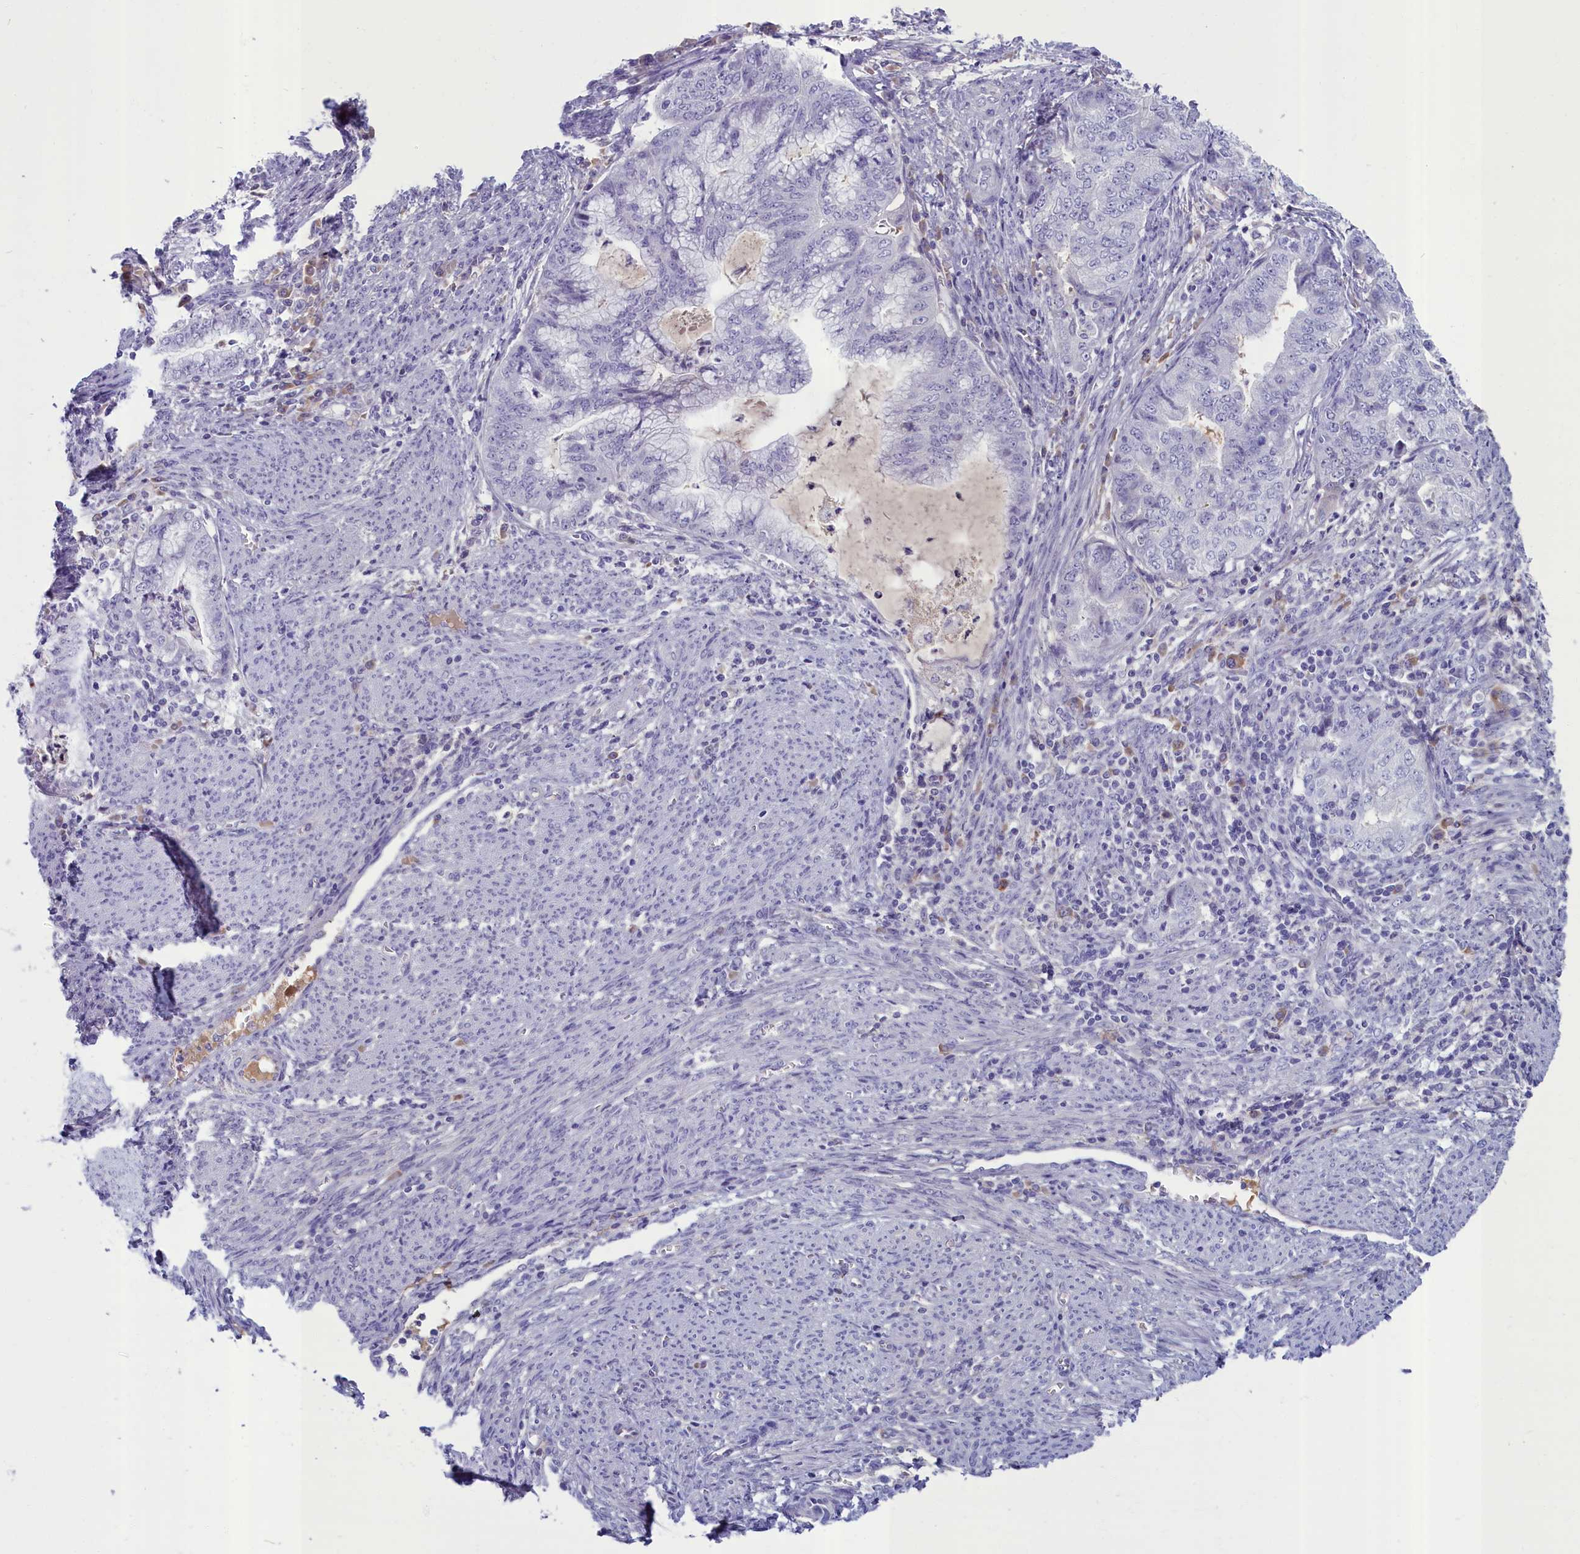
{"staining": {"intensity": "negative", "quantity": "none", "location": "none"}, "tissue": "endometrial cancer", "cell_type": "Tumor cells", "image_type": "cancer", "snomed": [{"axis": "morphology", "description": "Adenocarcinoma, NOS"}, {"axis": "topography", "description": "Endometrium"}], "caption": "Adenocarcinoma (endometrial) stained for a protein using immunohistochemistry (IHC) demonstrates no expression tumor cells.", "gene": "SV2C", "patient": {"sex": "female", "age": 79}}